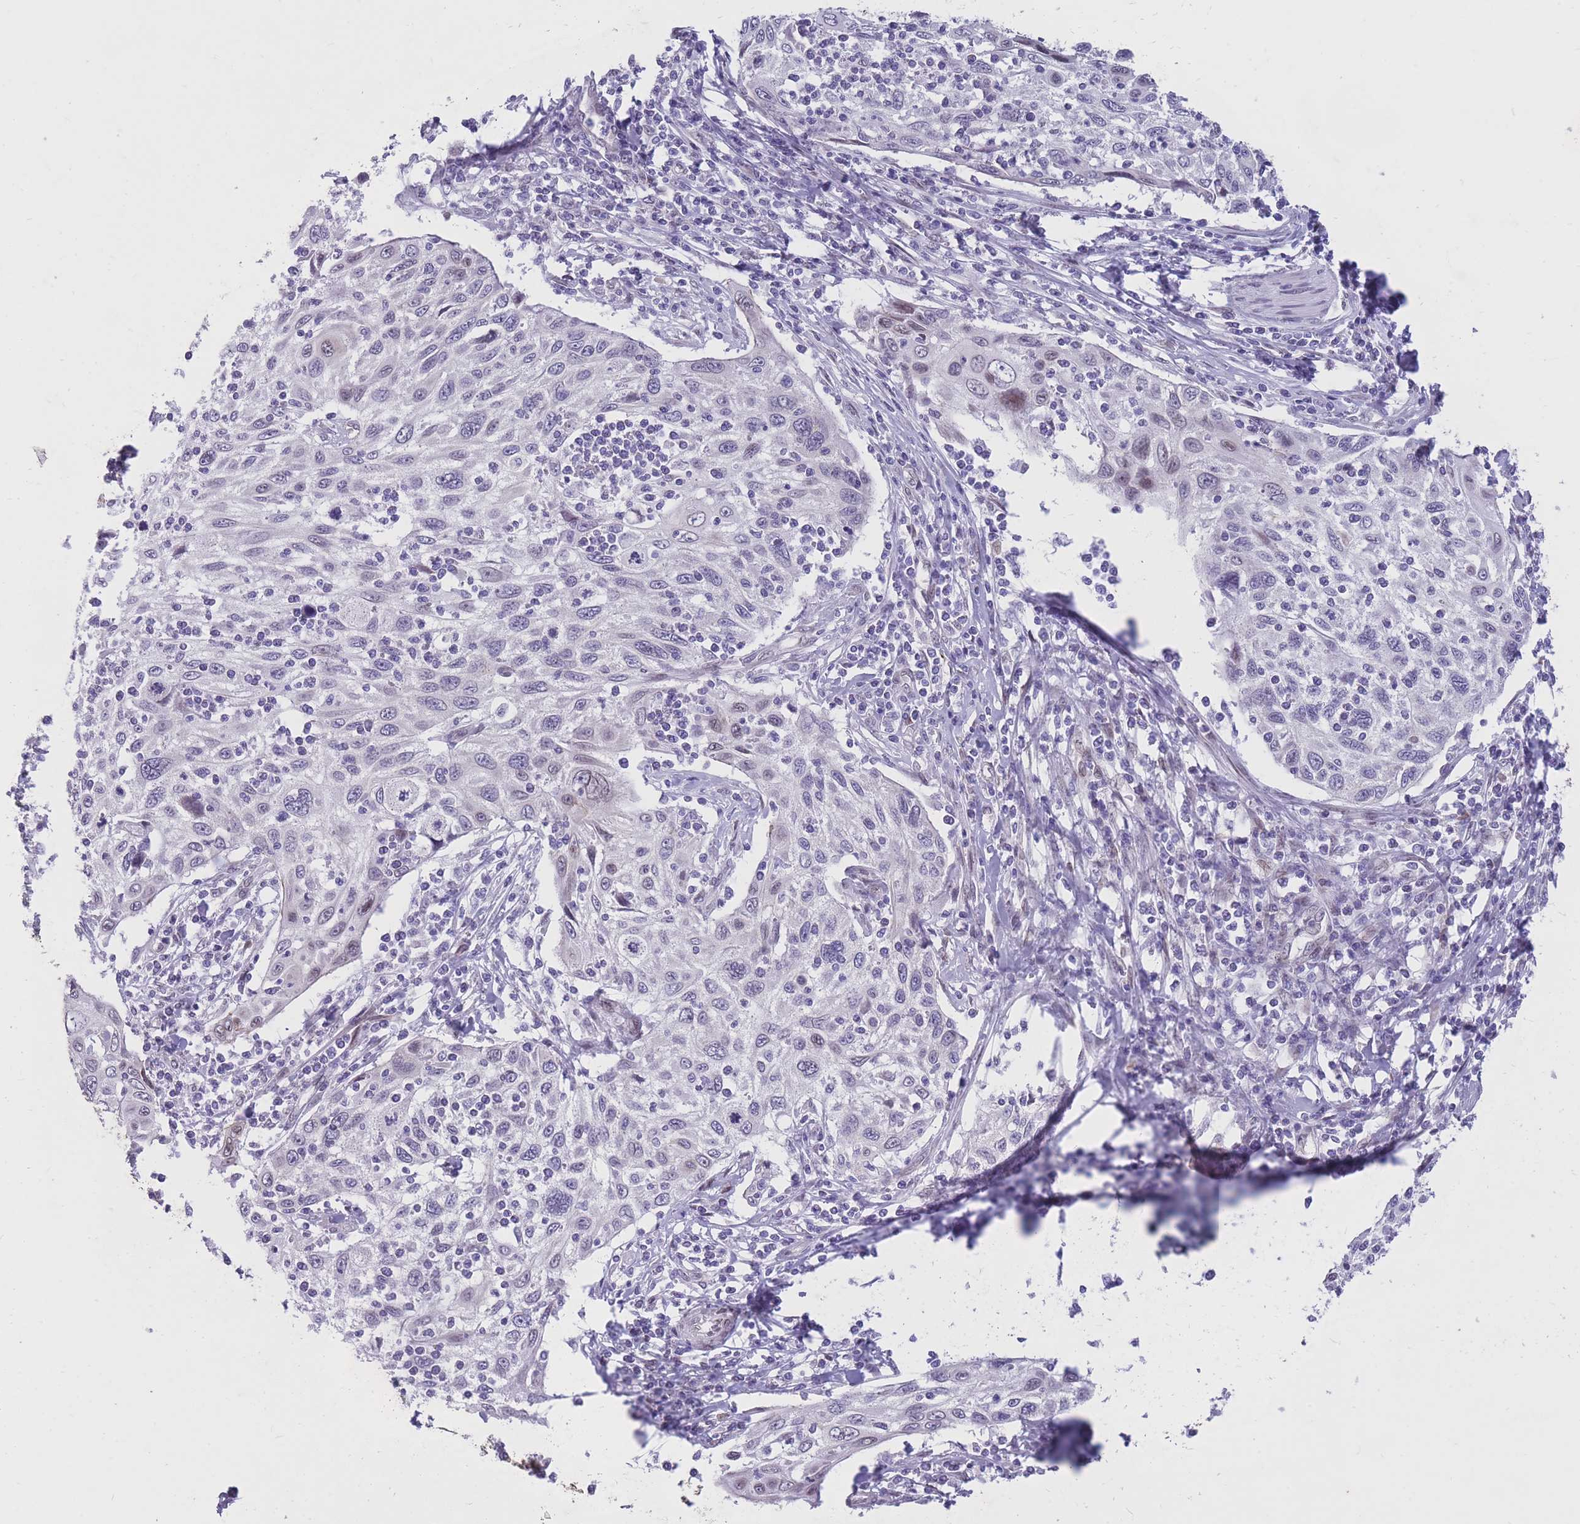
{"staining": {"intensity": "negative", "quantity": "none", "location": "none"}, "tissue": "cervical cancer", "cell_type": "Tumor cells", "image_type": "cancer", "snomed": [{"axis": "morphology", "description": "Squamous cell carcinoma, NOS"}, {"axis": "topography", "description": "Cervix"}], "caption": "IHC photomicrograph of cervical cancer (squamous cell carcinoma) stained for a protein (brown), which exhibits no staining in tumor cells. Brightfield microscopy of immunohistochemistry stained with DAB (brown) and hematoxylin (blue), captured at high magnification.", "gene": "HOOK2", "patient": {"sex": "female", "age": 70}}